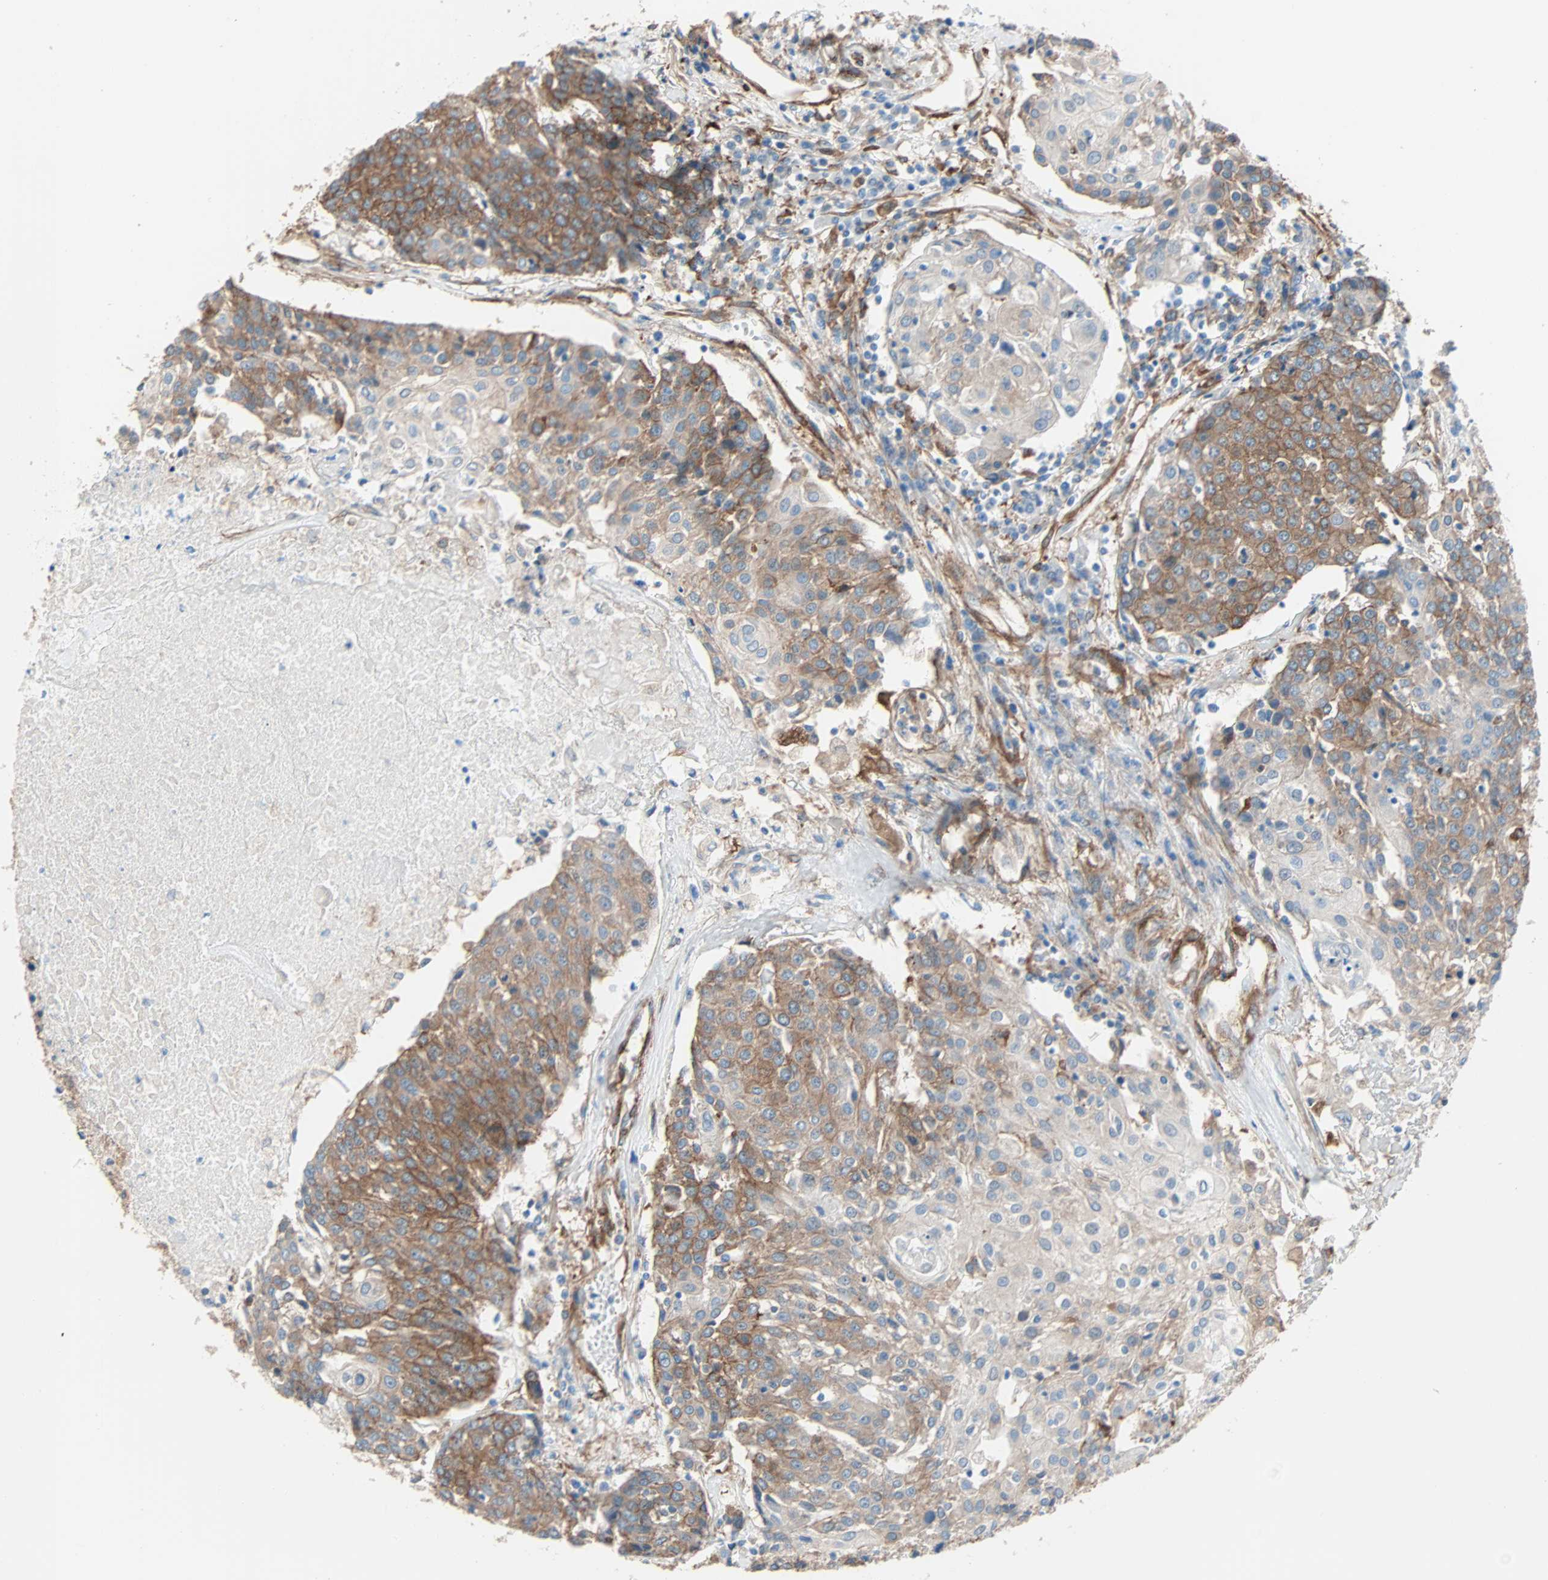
{"staining": {"intensity": "moderate", "quantity": ">75%", "location": "cytoplasmic/membranous"}, "tissue": "urothelial cancer", "cell_type": "Tumor cells", "image_type": "cancer", "snomed": [{"axis": "morphology", "description": "Urothelial carcinoma, High grade"}, {"axis": "topography", "description": "Urinary bladder"}], "caption": "Brown immunohistochemical staining in human urothelial carcinoma (high-grade) exhibits moderate cytoplasmic/membranous staining in about >75% of tumor cells.", "gene": "EPB41L2", "patient": {"sex": "female", "age": 85}}